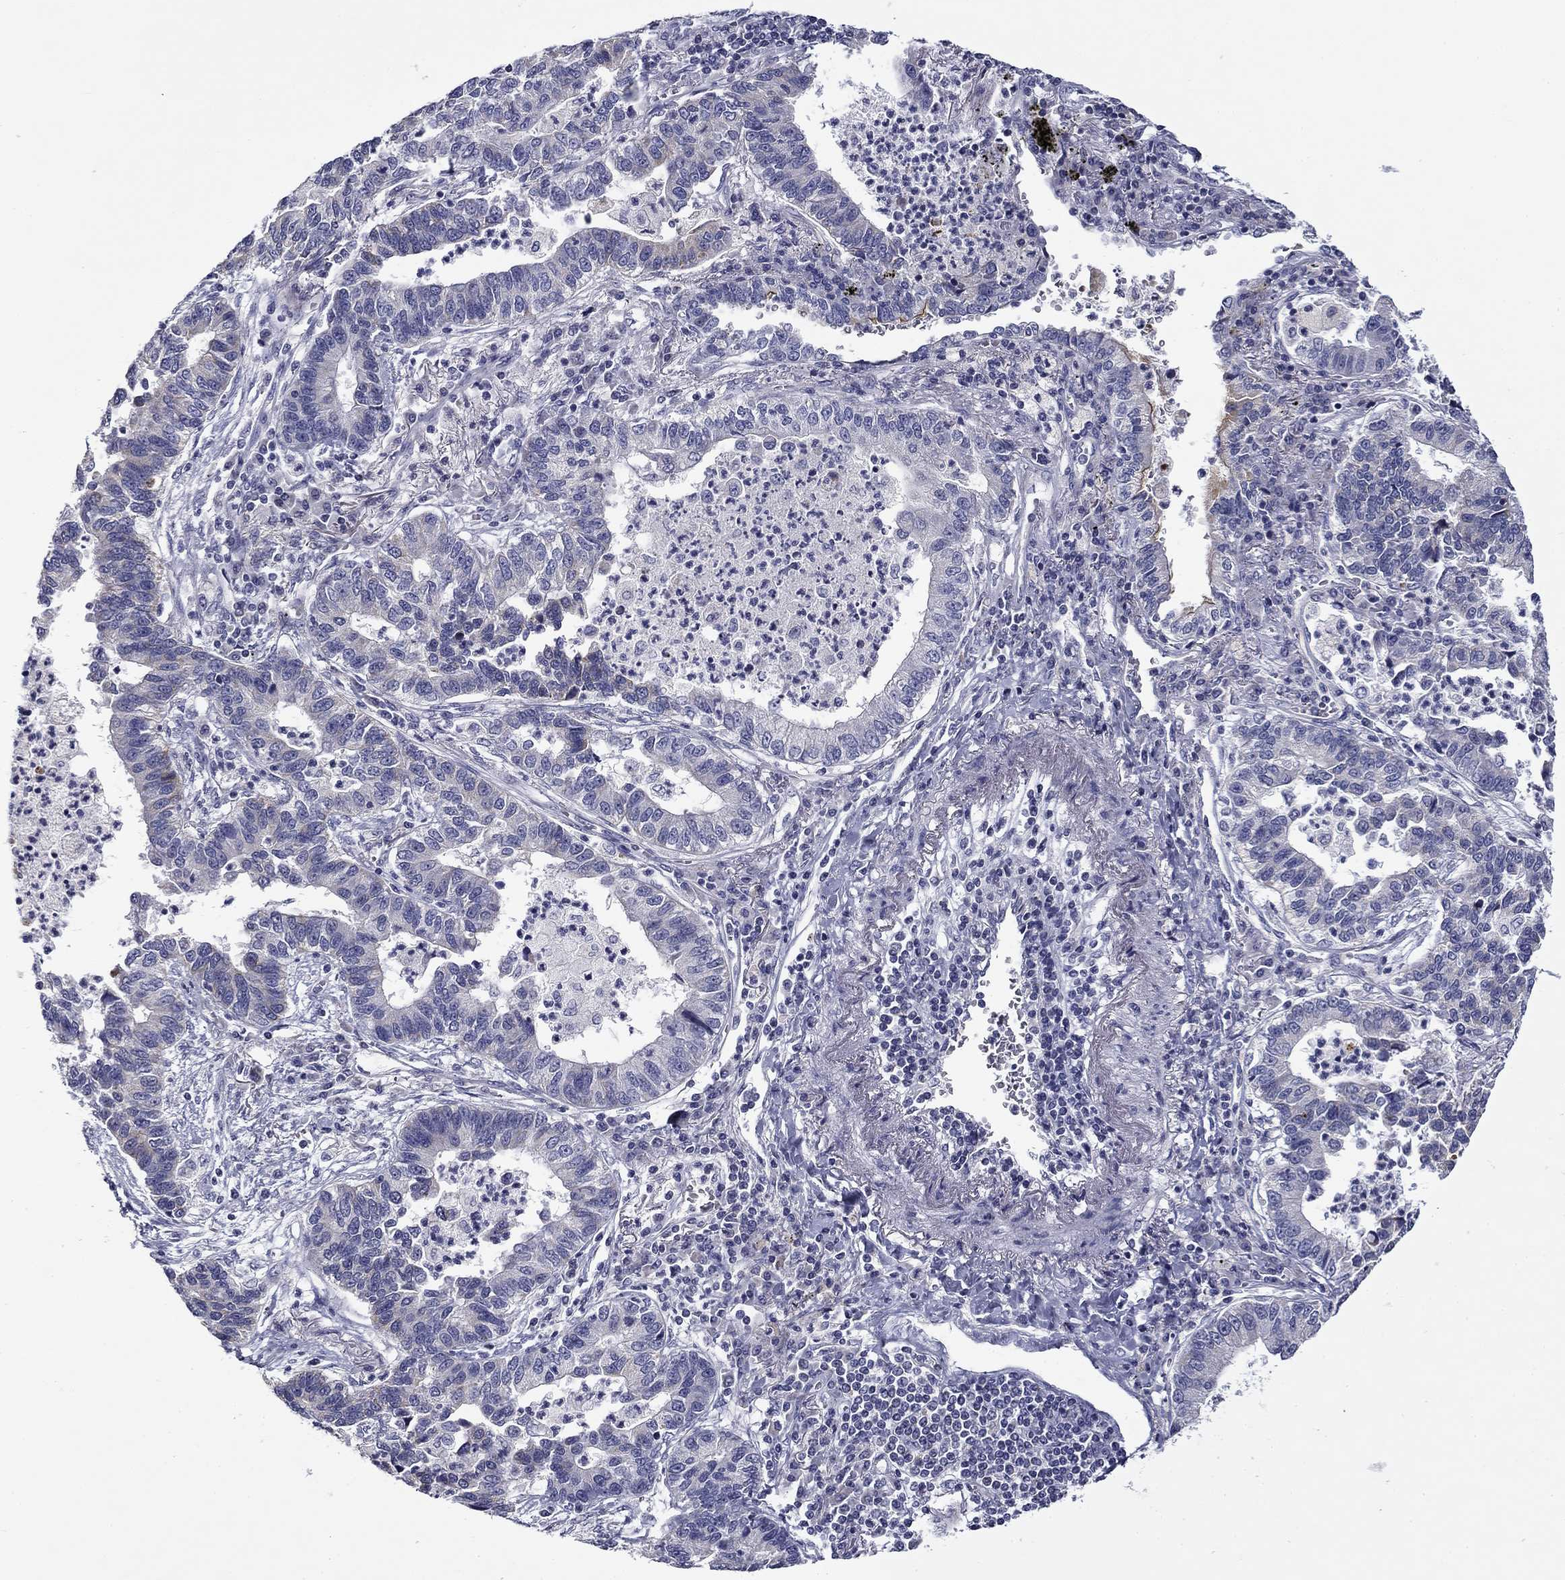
{"staining": {"intensity": "moderate", "quantity": "<25%", "location": "cytoplasmic/membranous"}, "tissue": "lung cancer", "cell_type": "Tumor cells", "image_type": "cancer", "snomed": [{"axis": "morphology", "description": "Adenocarcinoma, NOS"}, {"axis": "topography", "description": "Lung"}], "caption": "Lung adenocarcinoma stained with a protein marker shows moderate staining in tumor cells.", "gene": "SPATA7", "patient": {"sex": "female", "age": 57}}